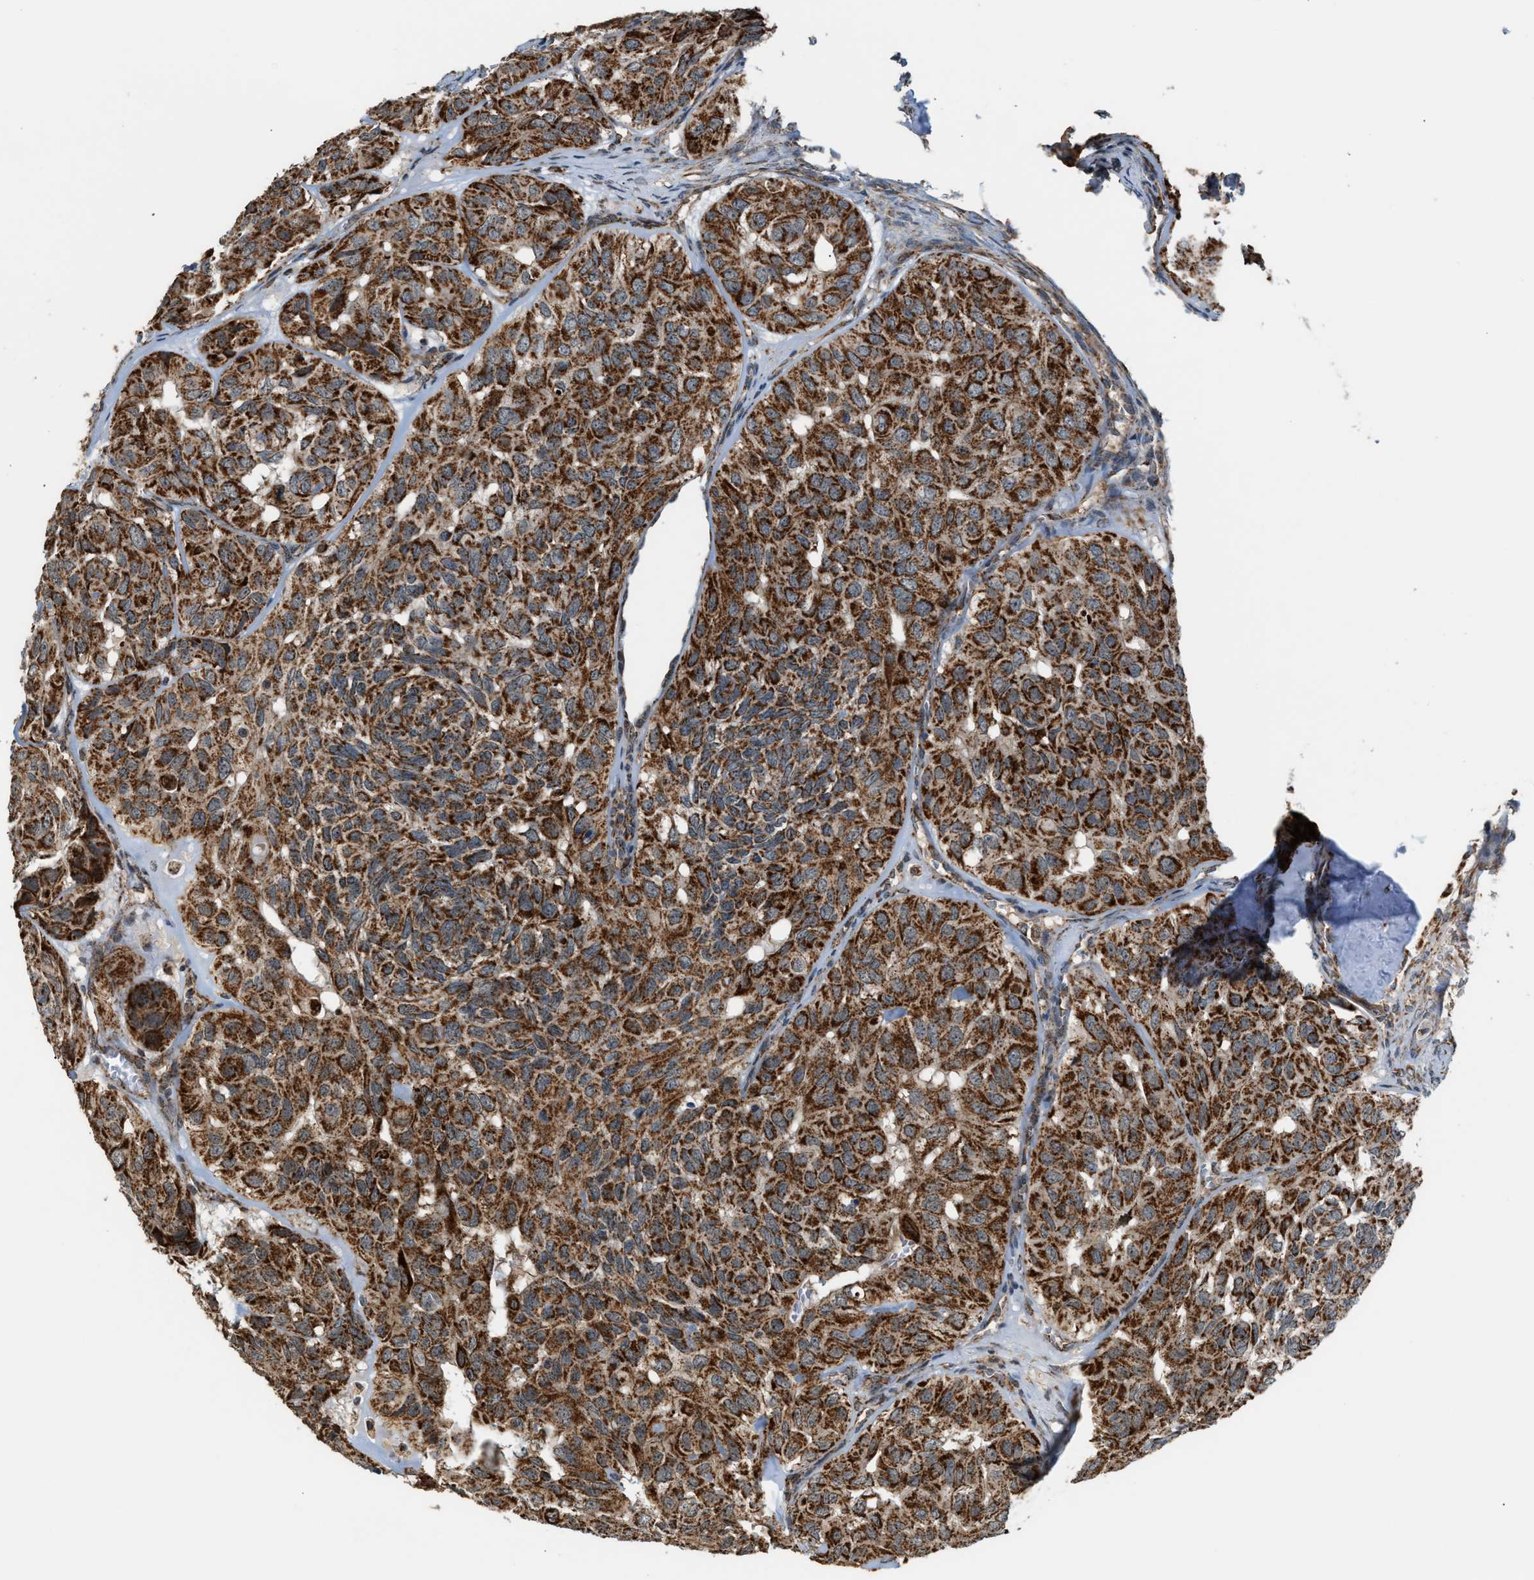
{"staining": {"intensity": "strong", "quantity": ">75%", "location": "cytoplasmic/membranous"}, "tissue": "head and neck cancer", "cell_type": "Tumor cells", "image_type": "cancer", "snomed": [{"axis": "morphology", "description": "Adenocarcinoma, NOS"}, {"axis": "topography", "description": "Salivary gland, NOS"}, {"axis": "topography", "description": "Head-Neck"}], "caption": "Head and neck cancer tissue demonstrates strong cytoplasmic/membranous staining in about >75% of tumor cells, visualized by immunohistochemistry.", "gene": "SGSM2", "patient": {"sex": "female", "age": 76}}